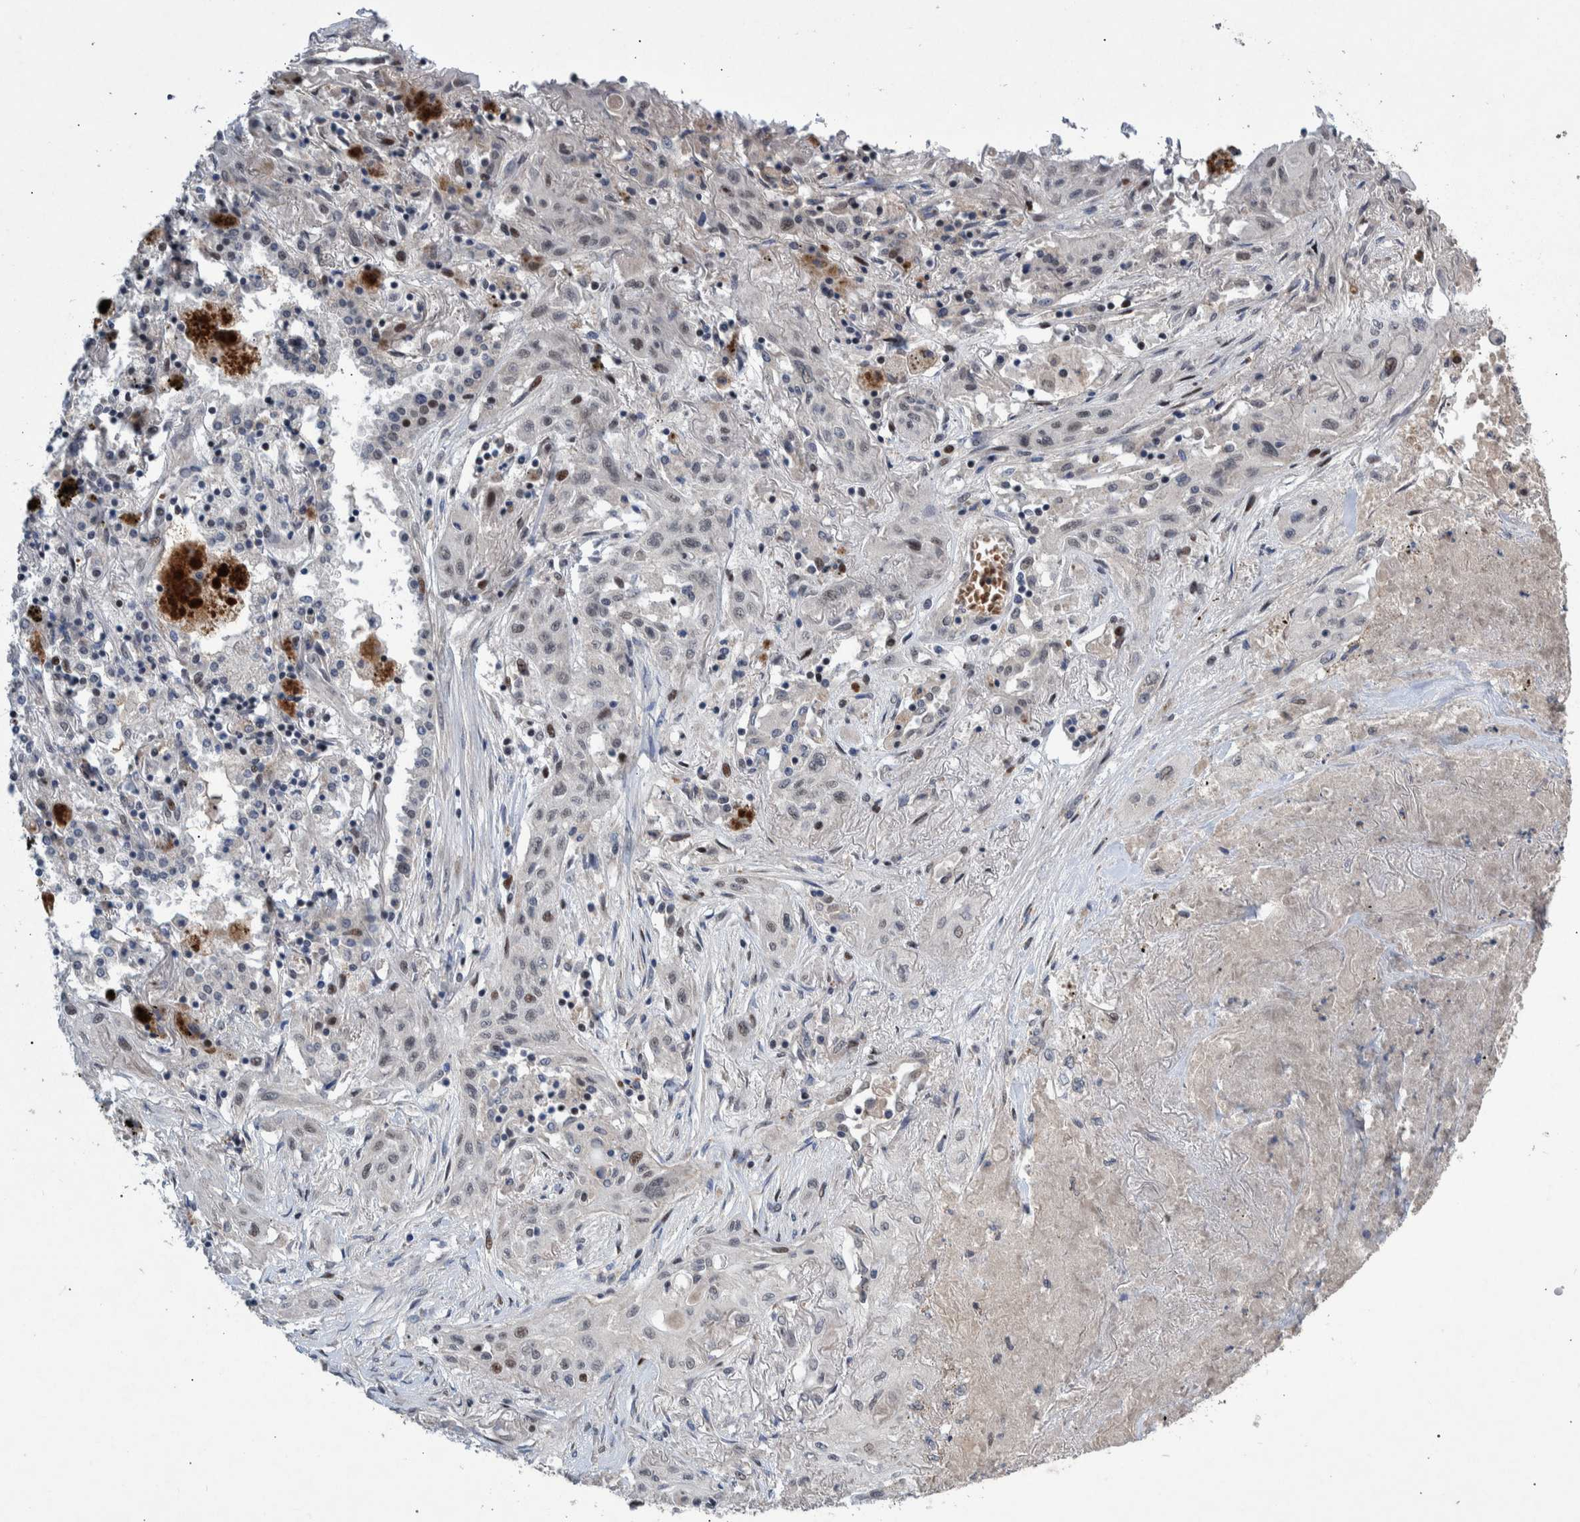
{"staining": {"intensity": "weak", "quantity": "<25%", "location": "nuclear"}, "tissue": "lung cancer", "cell_type": "Tumor cells", "image_type": "cancer", "snomed": [{"axis": "morphology", "description": "Squamous cell carcinoma, NOS"}, {"axis": "topography", "description": "Lung"}], "caption": "The photomicrograph exhibits no significant expression in tumor cells of lung cancer. (Stains: DAB IHC with hematoxylin counter stain, Microscopy: brightfield microscopy at high magnification).", "gene": "ESRP1", "patient": {"sex": "female", "age": 47}}